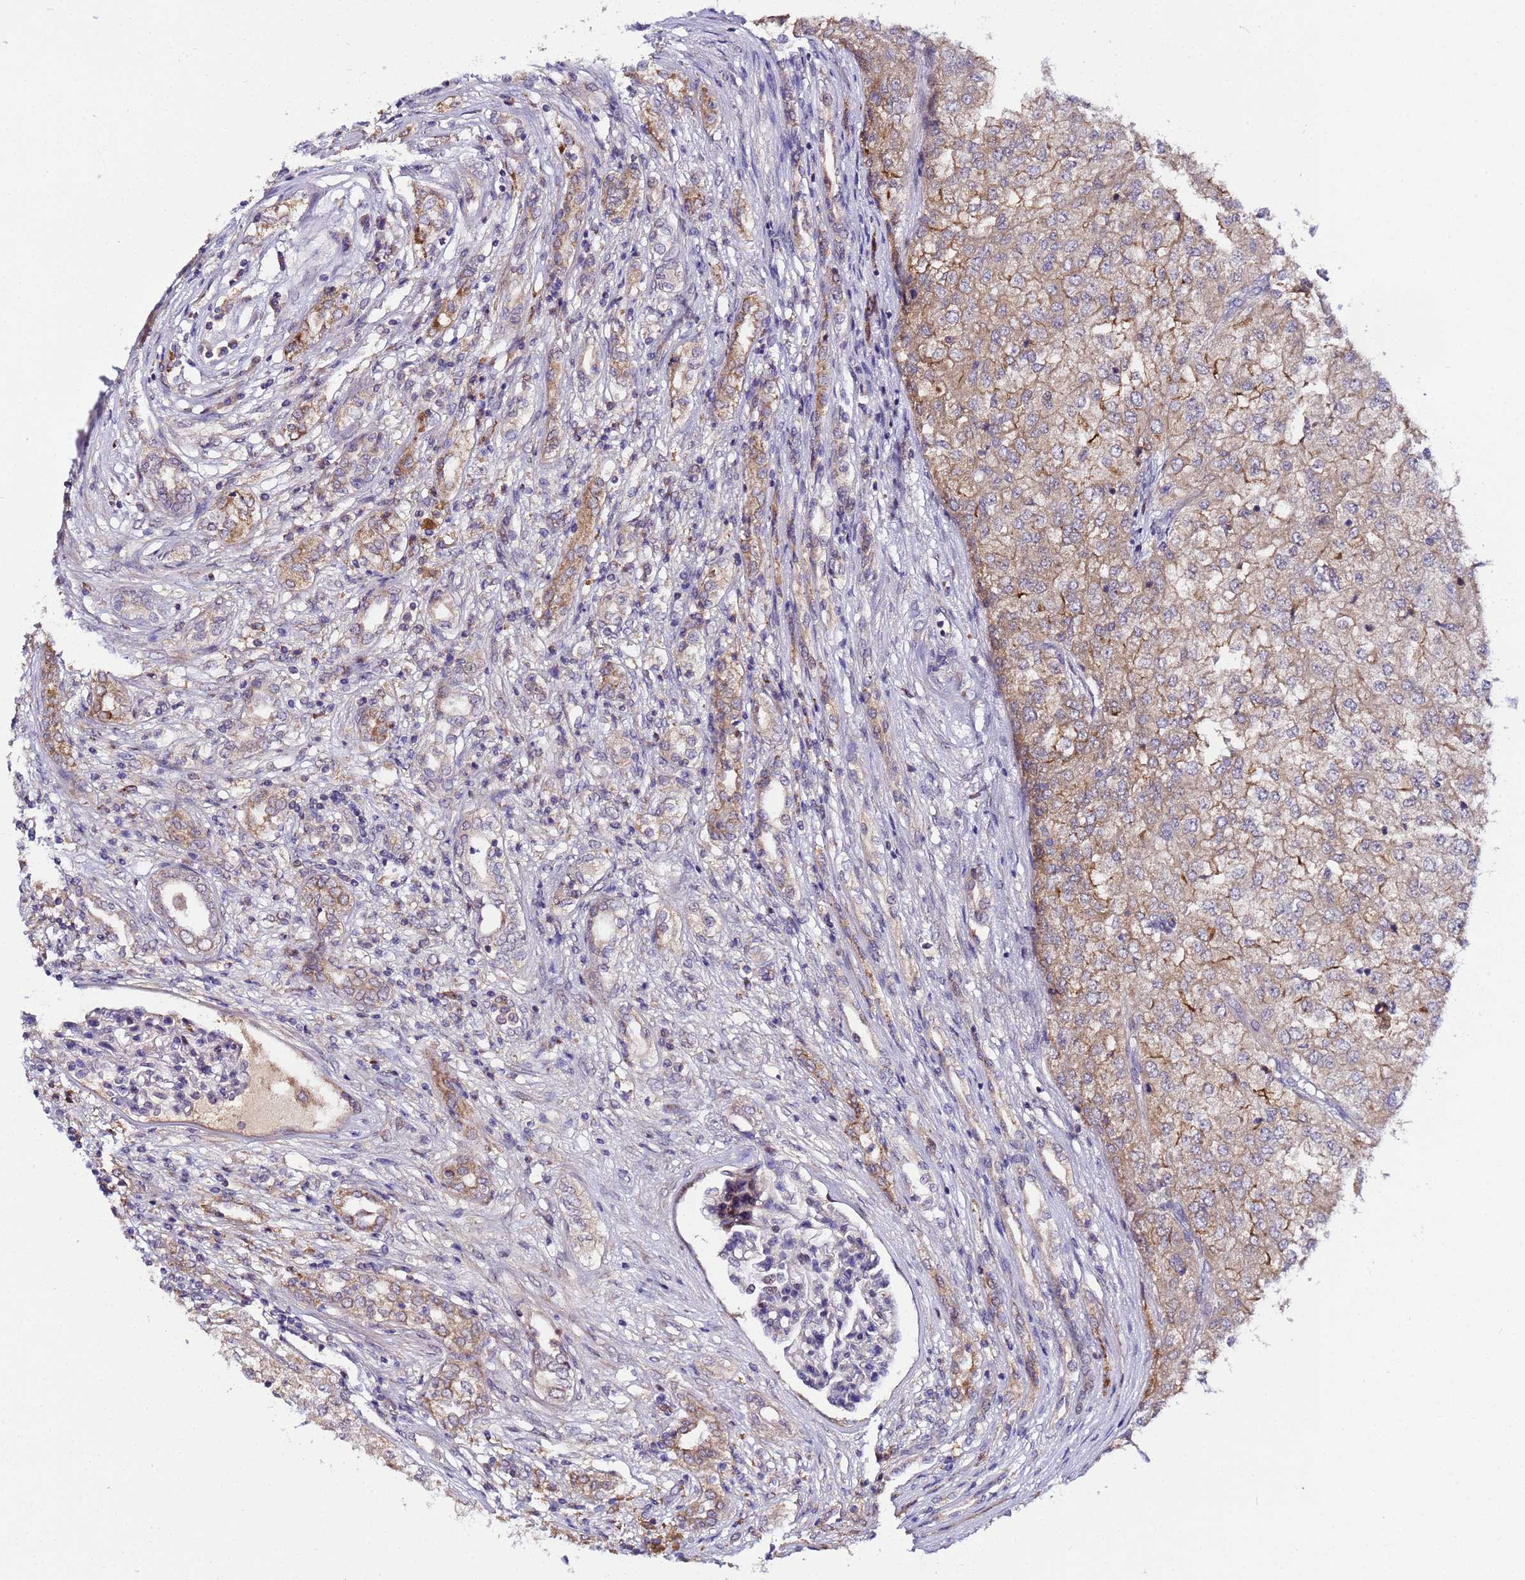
{"staining": {"intensity": "weak", "quantity": "25%-75%", "location": "cytoplasmic/membranous"}, "tissue": "renal cancer", "cell_type": "Tumor cells", "image_type": "cancer", "snomed": [{"axis": "morphology", "description": "Adenocarcinoma, NOS"}, {"axis": "topography", "description": "Kidney"}], "caption": "Protein analysis of renal cancer tissue demonstrates weak cytoplasmic/membranous expression in about 25%-75% of tumor cells. (IHC, brightfield microscopy, high magnification).", "gene": "PLXDC2", "patient": {"sex": "female", "age": 54}}